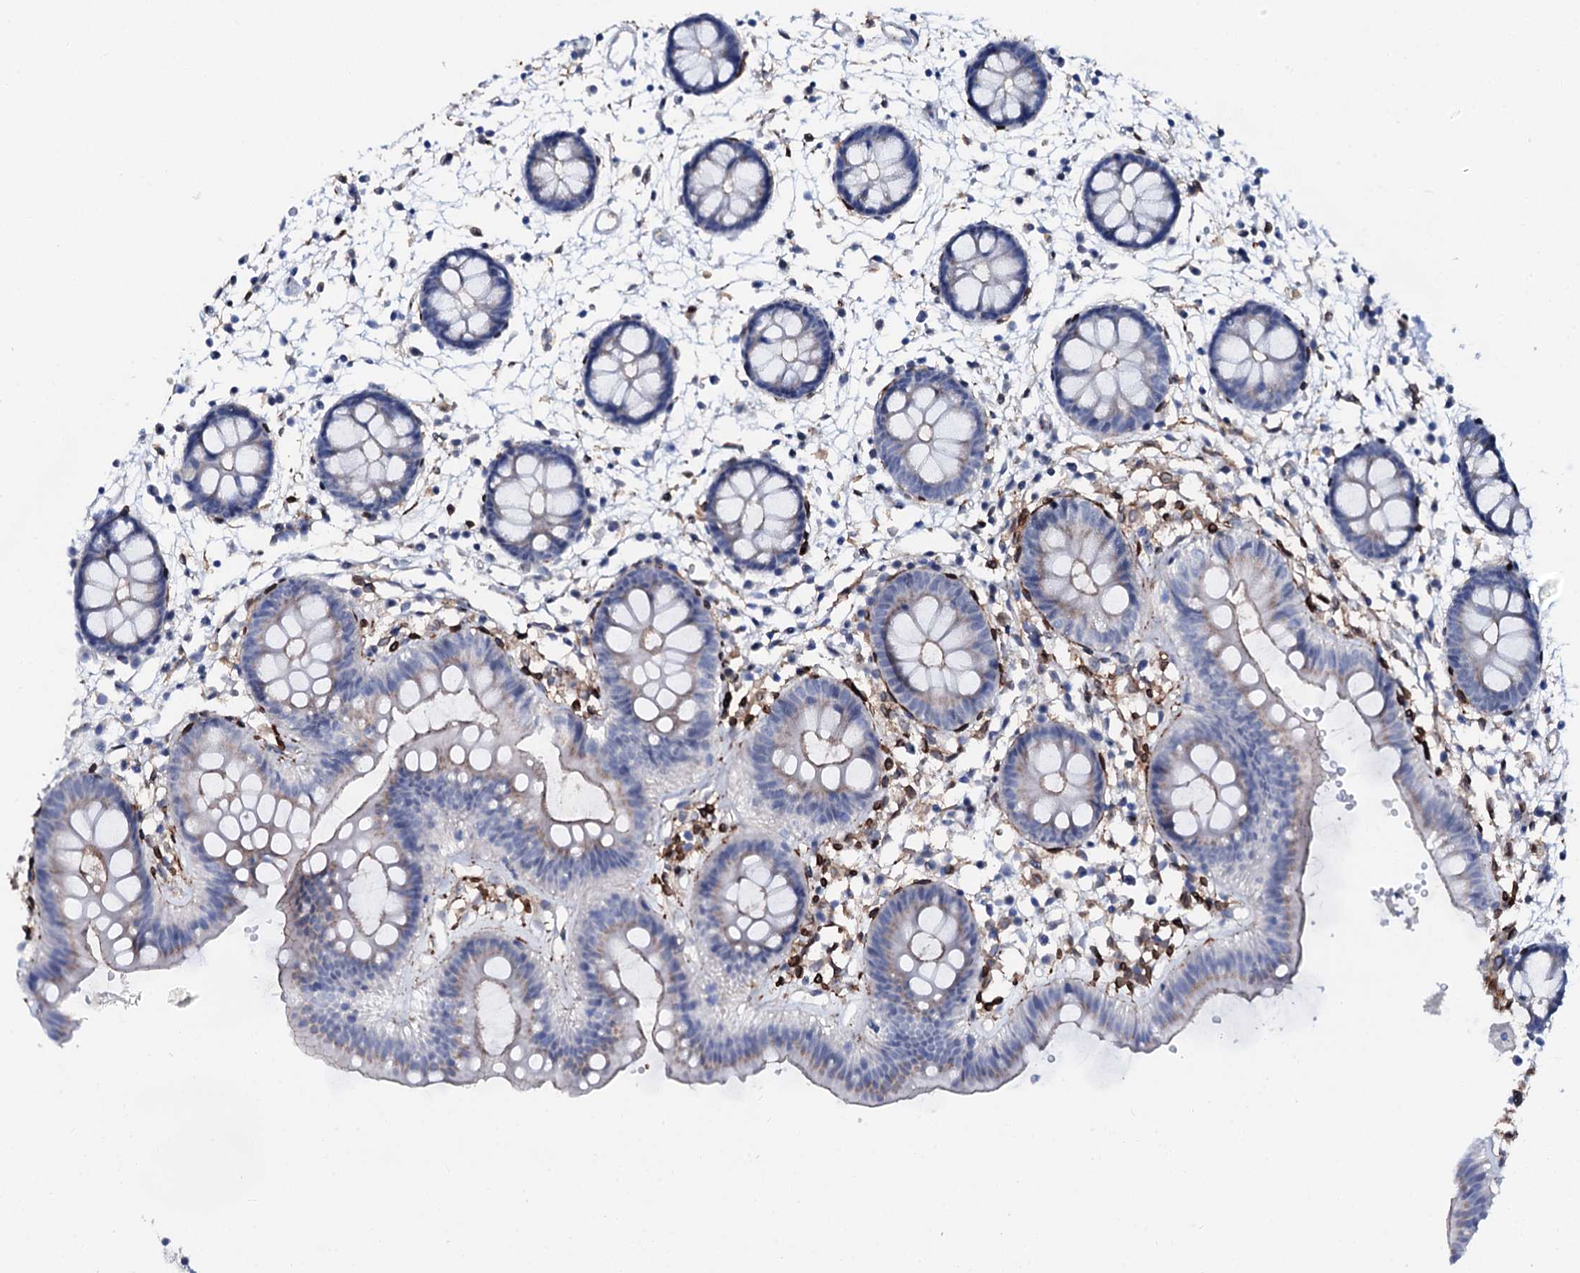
{"staining": {"intensity": "negative", "quantity": "none", "location": "none"}, "tissue": "colon", "cell_type": "Glandular cells", "image_type": "normal", "snomed": [{"axis": "morphology", "description": "Normal tissue, NOS"}, {"axis": "topography", "description": "Colon"}], "caption": "DAB immunohistochemical staining of unremarkable colon demonstrates no significant positivity in glandular cells.", "gene": "MED13L", "patient": {"sex": "male", "age": 56}}